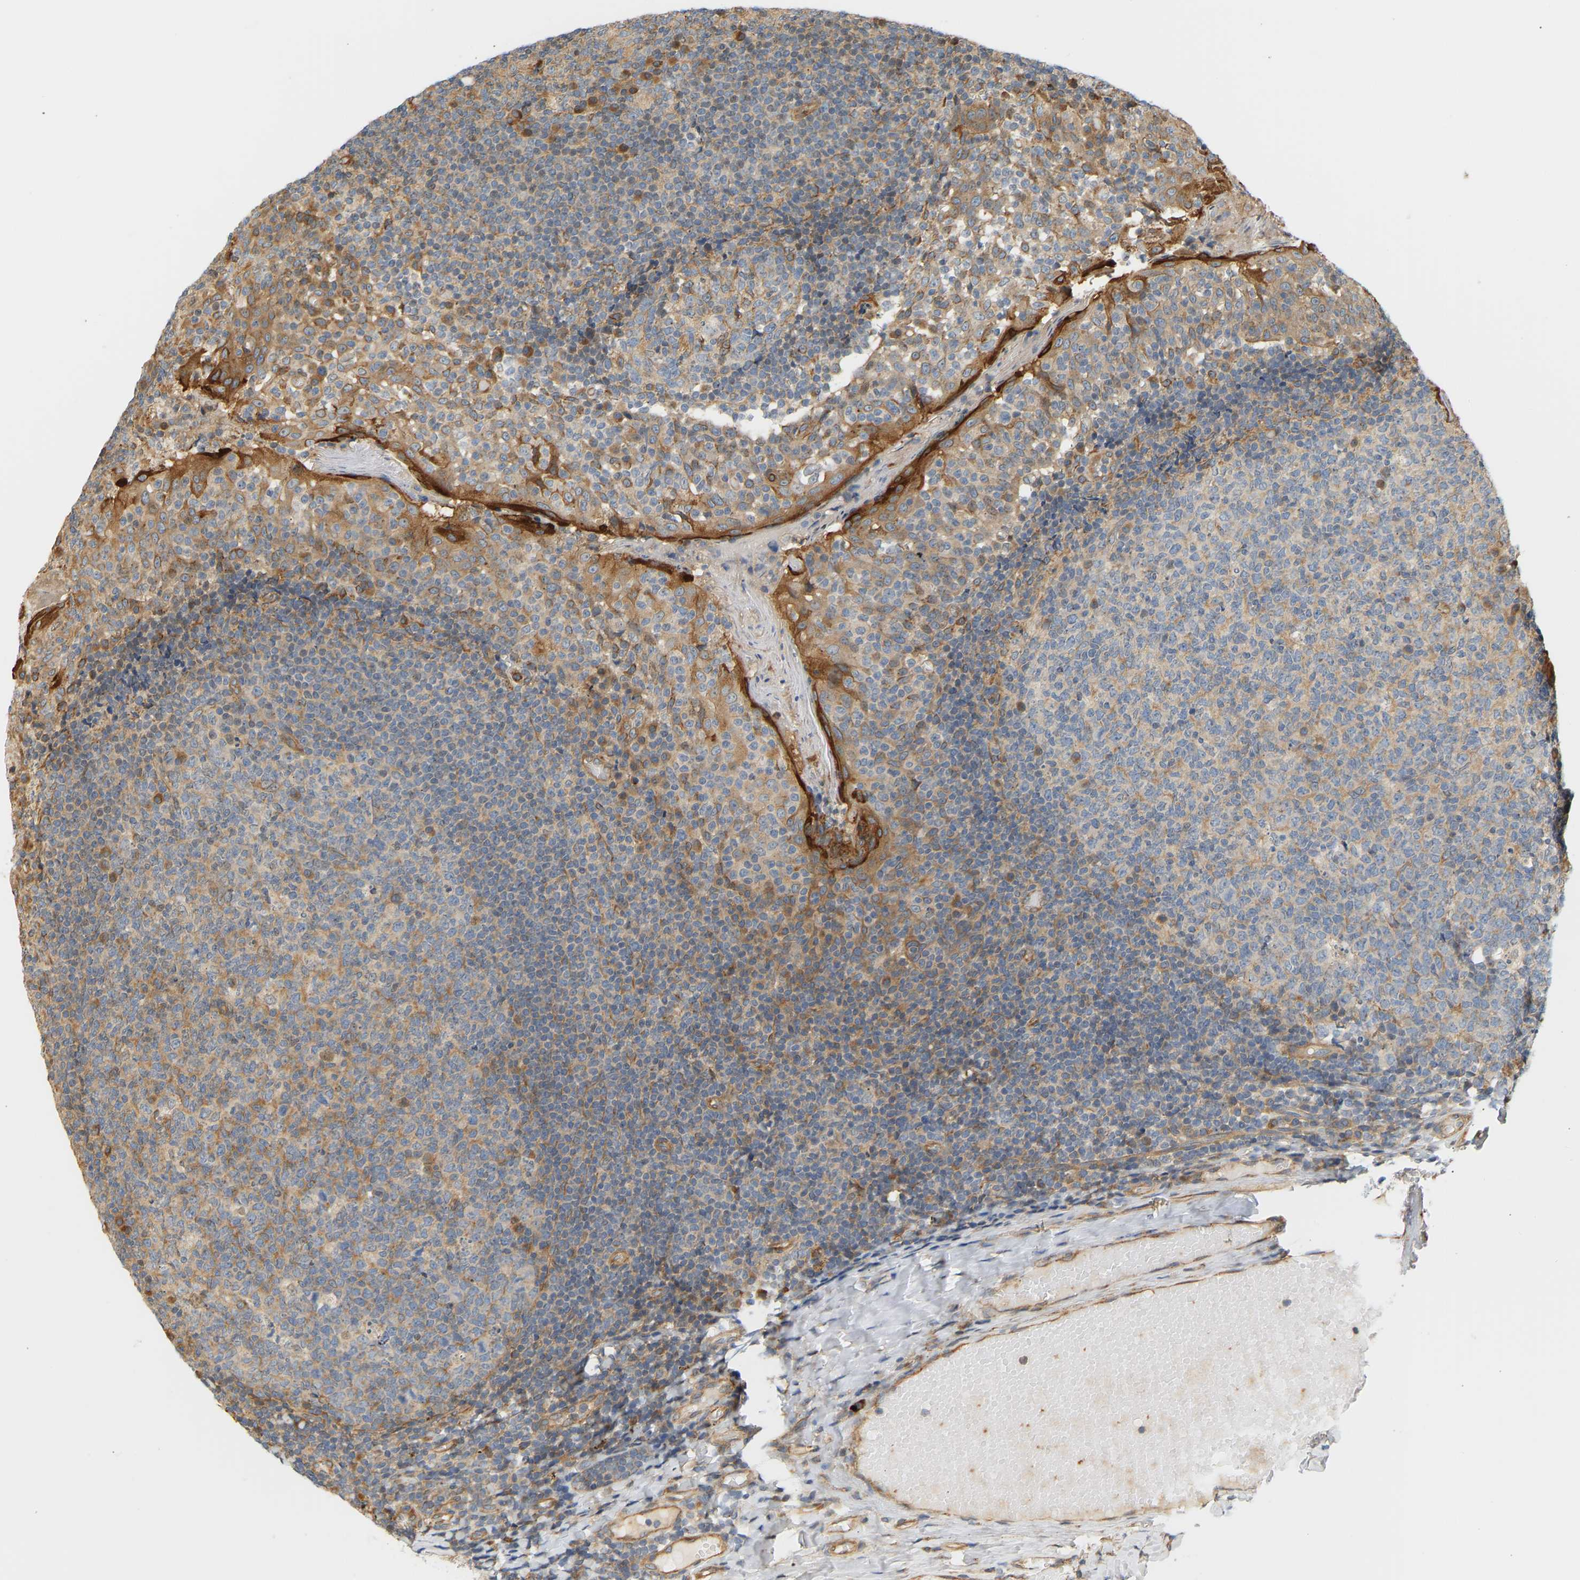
{"staining": {"intensity": "moderate", "quantity": "25%-75%", "location": "cytoplasmic/membranous"}, "tissue": "tonsil", "cell_type": "Germinal center cells", "image_type": "normal", "snomed": [{"axis": "morphology", "description": "Normal tissue, NOS"}, {"axis": "topography", "description": "Tonsil"}], "caption": "The histopathology image exhibits immunohistochemical staining of unremarkable tonsil. There is moderate cytoplasmic/membranous staining is seen in about 25%-75% of germinal center cells.", "gene": "CEP57", "patient": {"sex": "female", "age": 19}}